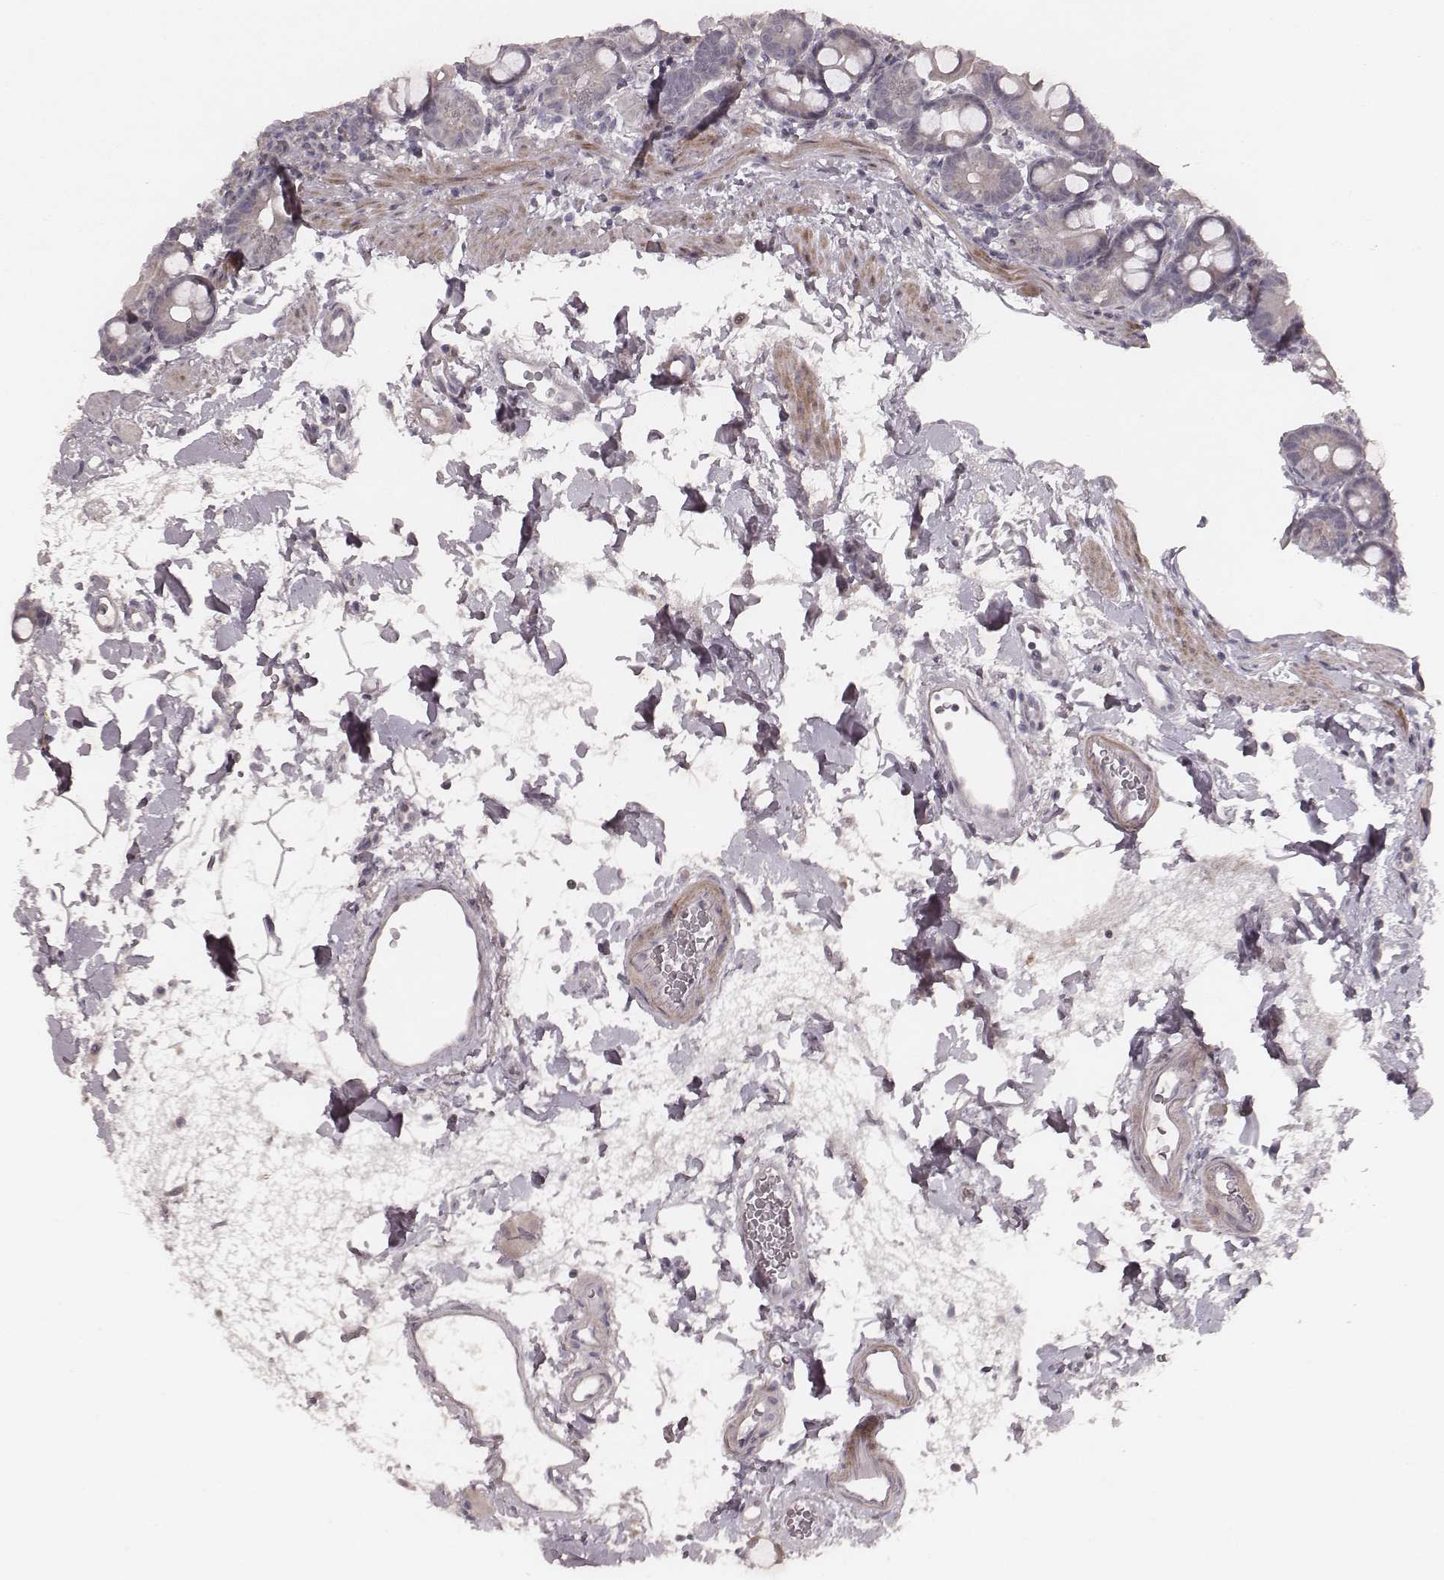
{"staining": {"intensity": "negative", "quantity": "none", "location": "none"}, "tissue": "duodenum", "cell_type": "Glandular cells", "image_type": "normal", "snomed": [{"axis": "morphology", "description": "Normal tissue, NOS"}, {"axis": "topography", "description": "Duodenum"}], "caption": "Glandular cells are negative for protein expression in normal human duodenum. (Stains: DAB (3,3'-diaminobenzidine) IHC with hematoxylin counter stain, Microscopy: brightfield microscopy at high magnification).", "gene": "FAM13B", "patient": {"sex": "male", "age": 59}}